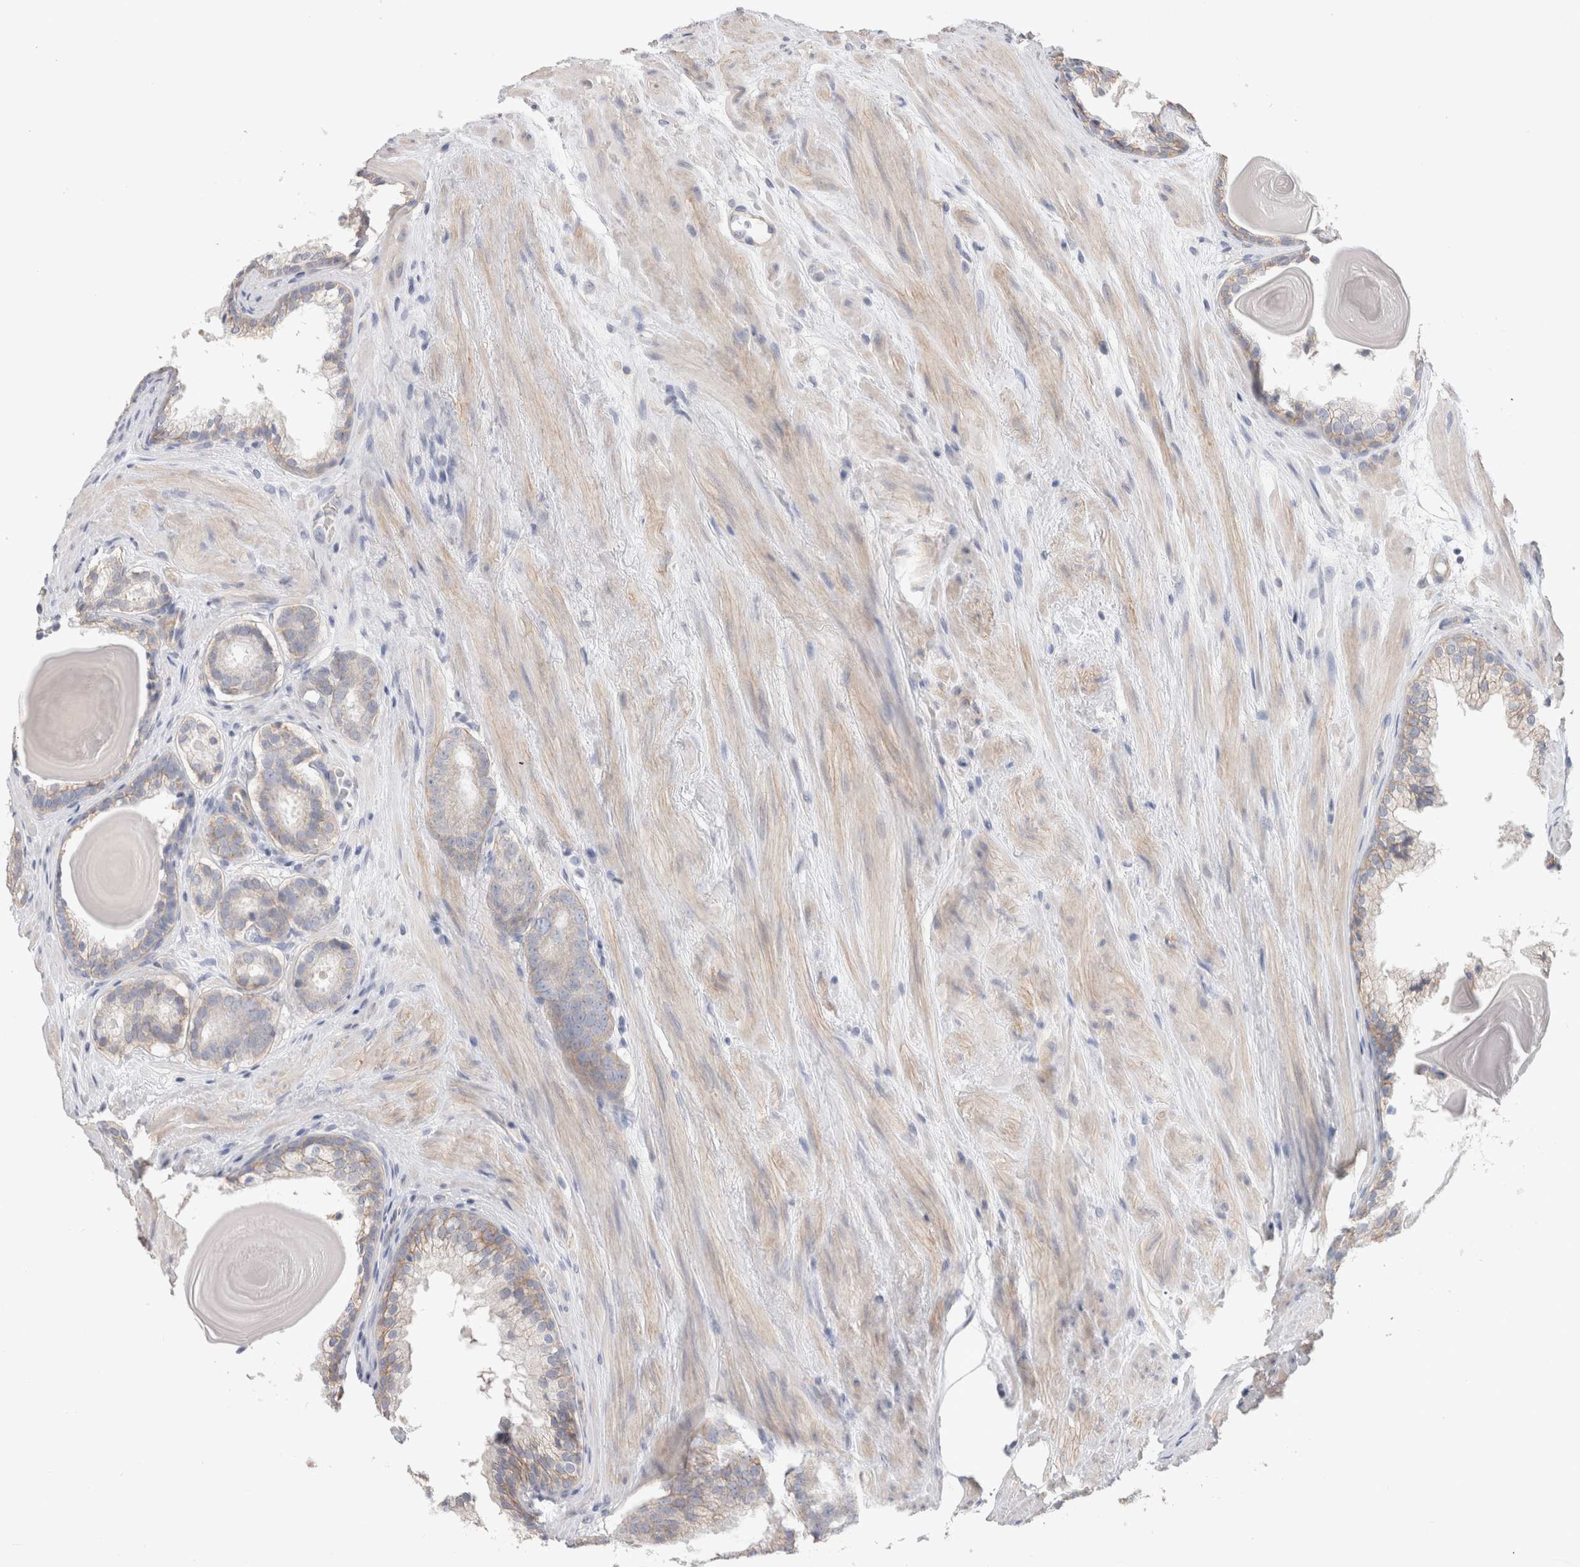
{"staining": {"intensity": "moderate", "quantity": "25%-75%", "location": "cytoplasmic/membranous"}, "tissue": "prostate cancer", "cell_type": "Tumor cells", "image_type": "cancer", "snomed": [{"axis": "morphology", "description": "Adenocarcinoma, Low grade"}, {"axis": "topography", "description": "Prostate"}], "caption": "The photomicrograph displays staining of prostate low-grade adenocarcinoma, revealing moderate cytoplasmic/membranous protein staining (brown color) within tumor cells.", "gene": "DMD", "patient": {"sex": "male", "age": 69}}